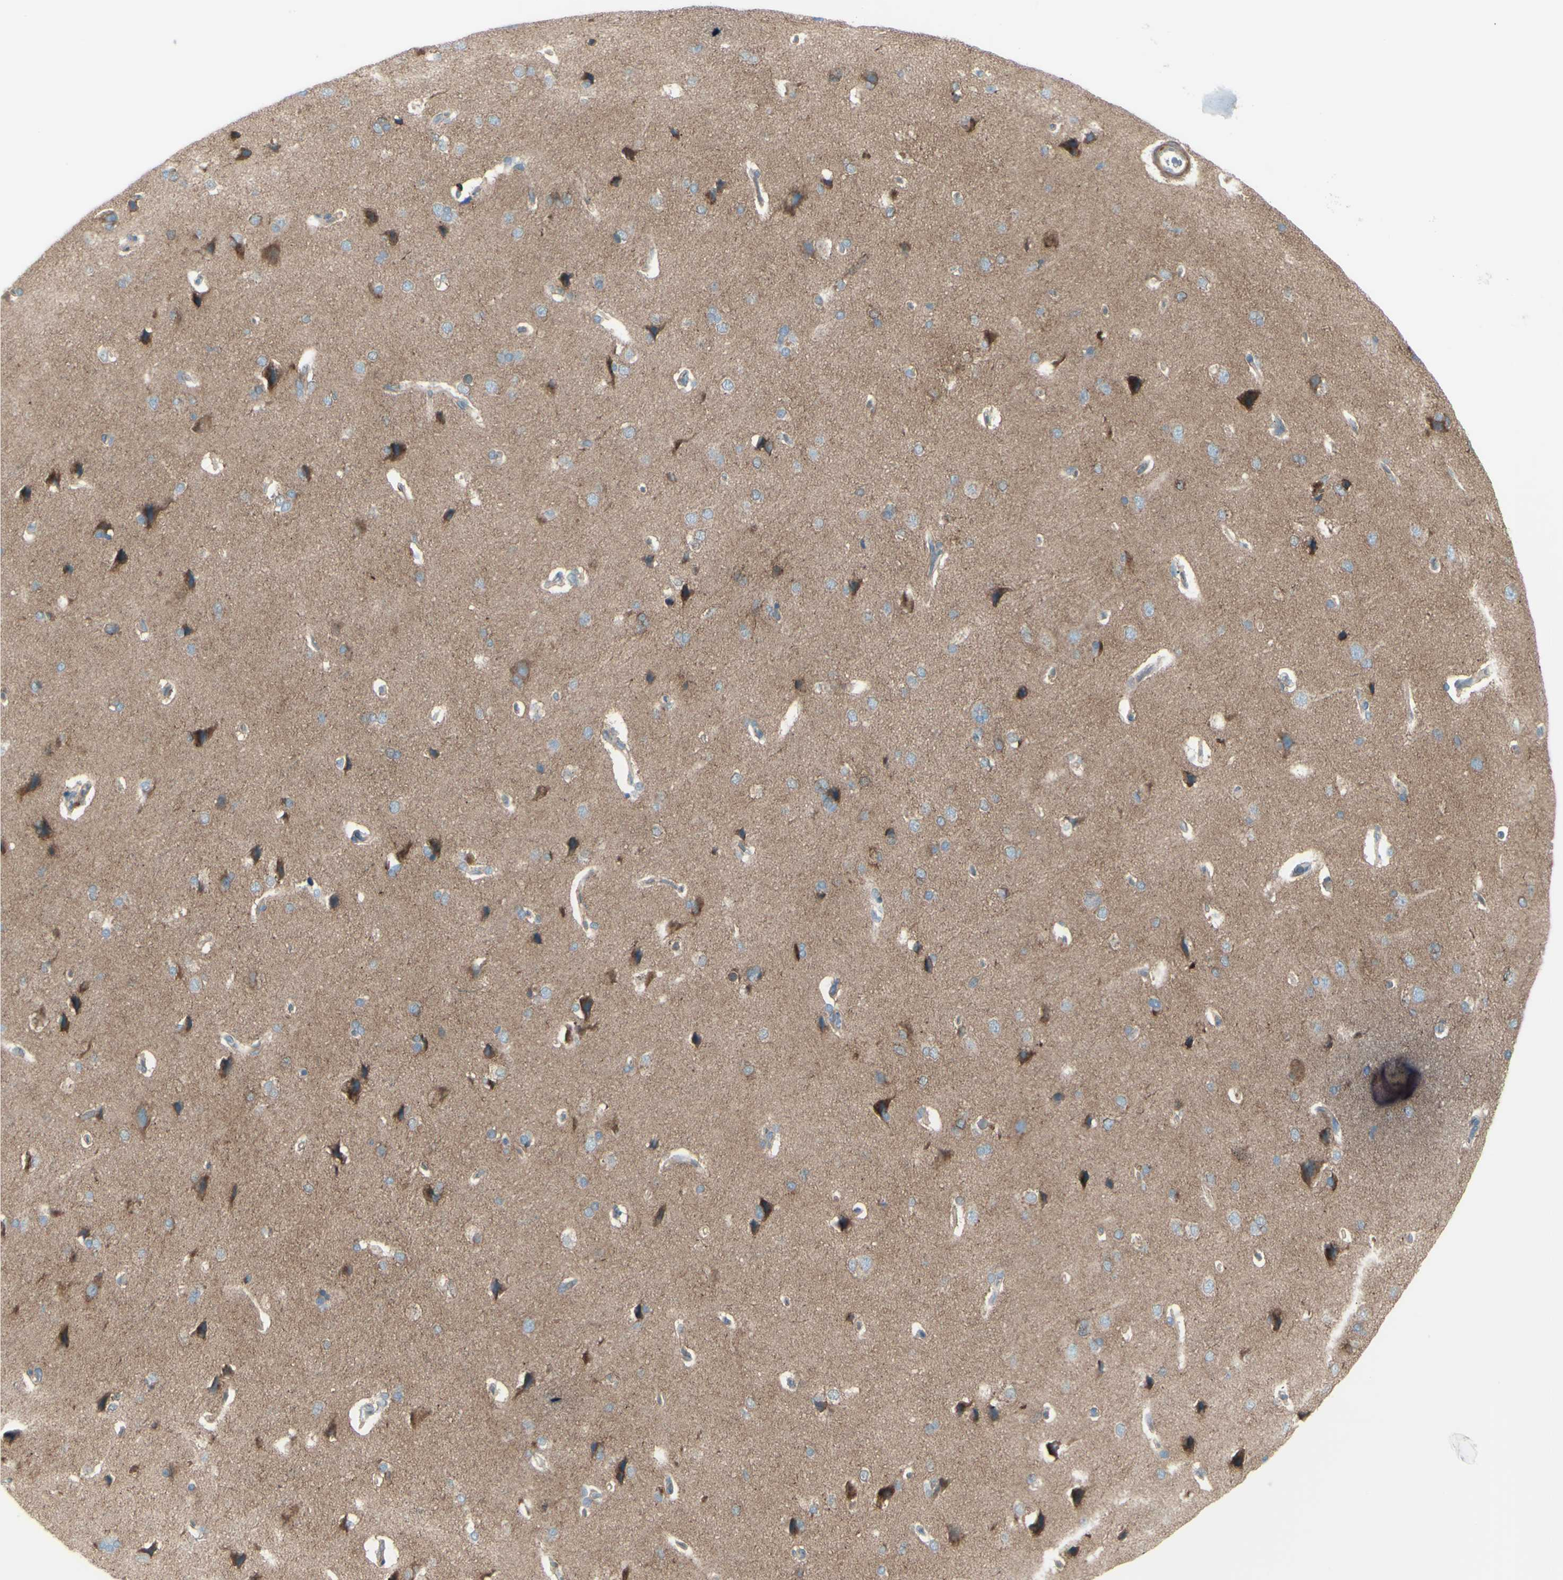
{"staining": {"intensity": "weak", "quantity": "25%-75%", "location": "cytoplasmic/membranous"}, "tissue": "cerebral cortex", "cell_type": "Endothelial cells", "image_type": "normal", "snomed": [{"axis": "morphology", "description": "Normal tissue, NOS"}, {"axis": "topography", "description": "Cerebral cortex"}], "caption": "Normal cerebral cortex was stained to show a protein in brown. There is low levels of weak cytoplasmic/membranous staining in about 25%-75% of endothelial cells.", "gene": "PCDHGA10", "patient": {"sex": "male", "age": 62}}